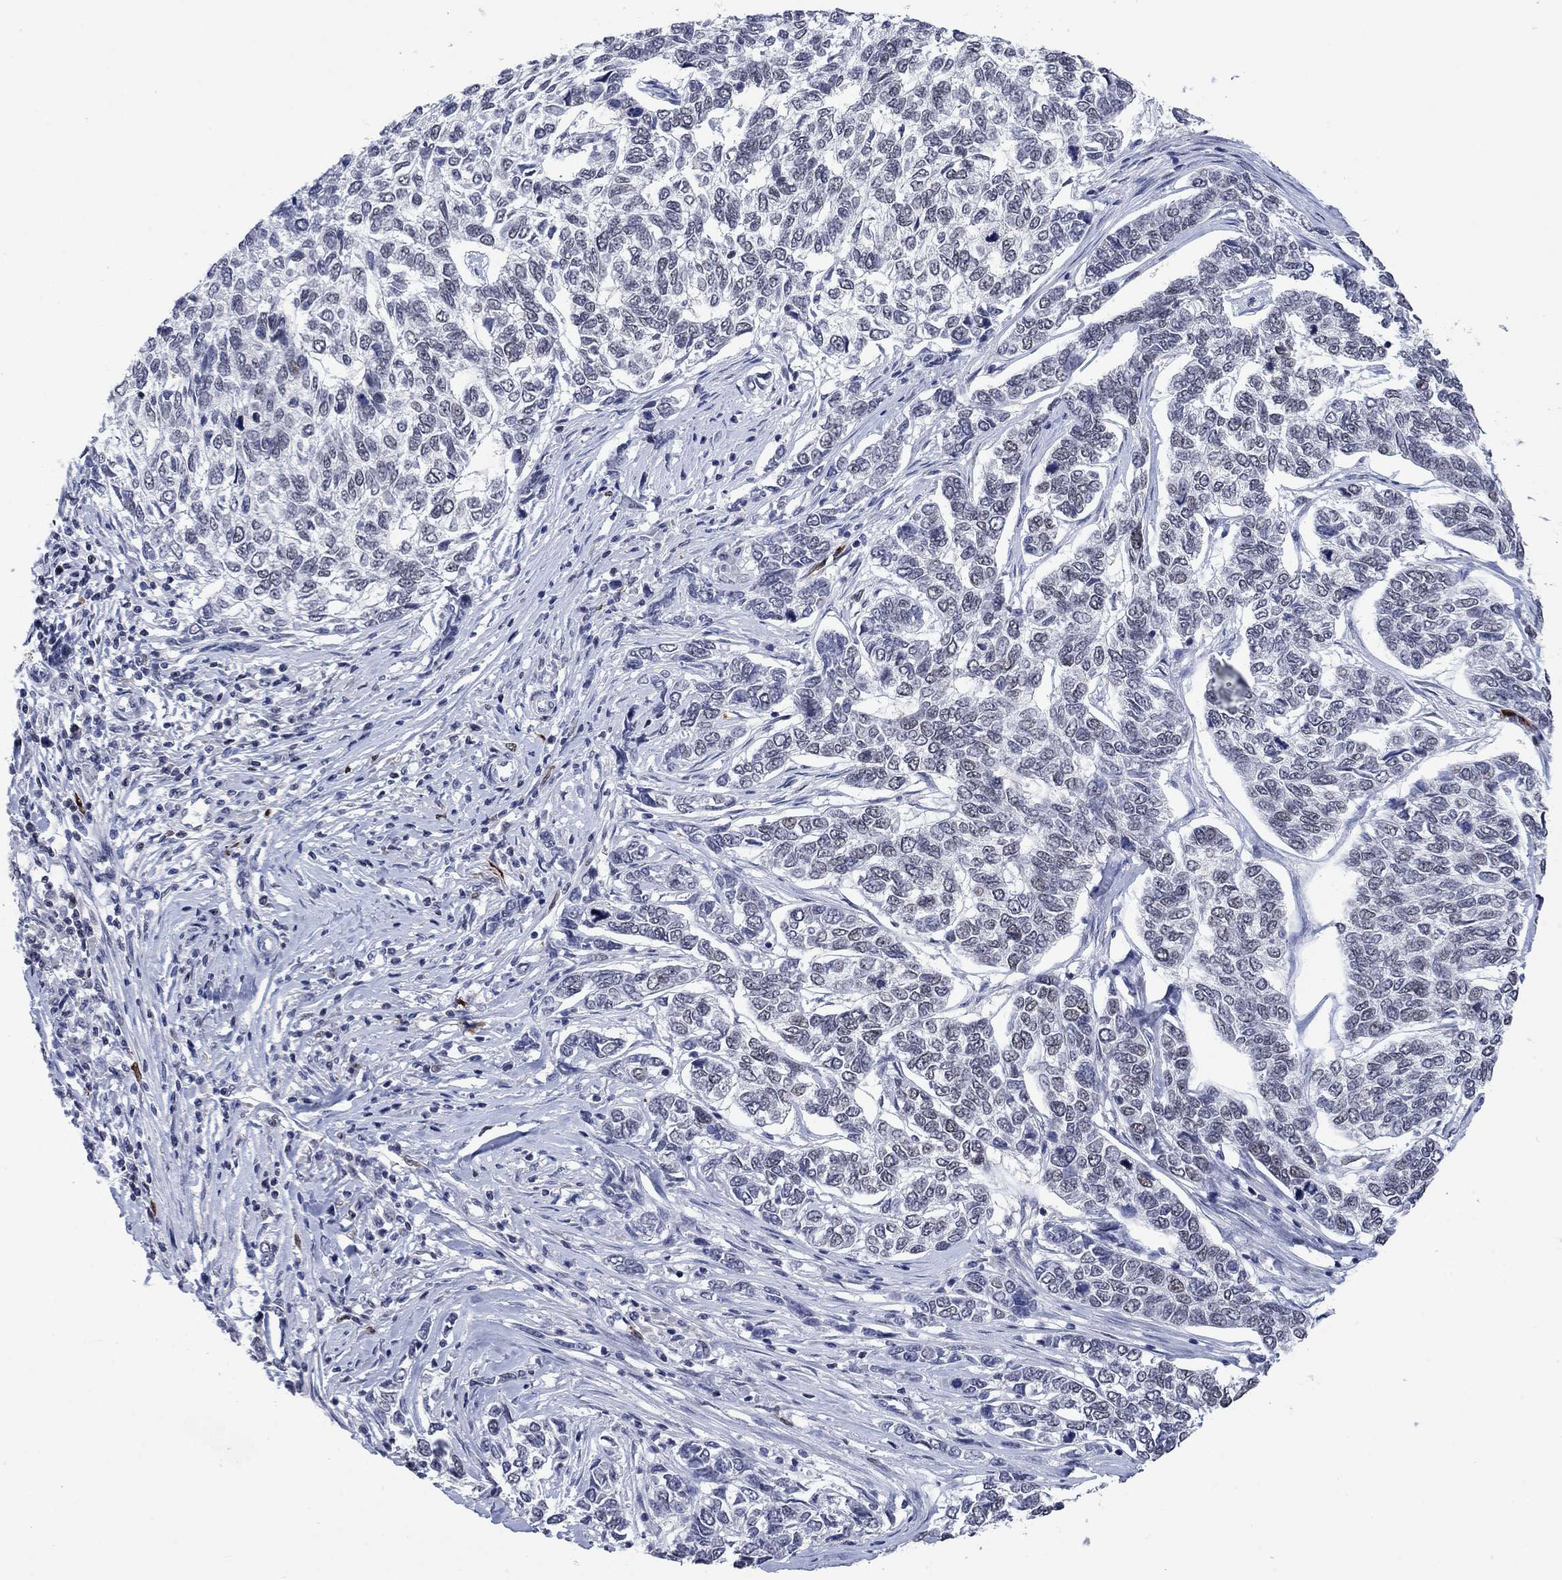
{"staining": {"intensity": "negative", "quantity": "none", "location": "none"}, "tissue": "skin cancer", "cell_type": "Tumor cells", "image_type": "cancer", "snomed": [{"axis": "morphology", "description": "Basal cell carcinoma"}, {"axis": "topography", "description": "Skin"}], "caption": "This is a image of immunohistochemistry (IHC) staining of skin basal cell carcinoma, which shows no expression in tumor cells. (DAB (3,3'-diaminobenzidine) IHC visualized using brightfield microscopy, high magnification).", "gene": "HCFC1", "patient": {"sex": "female", "age": 65}}